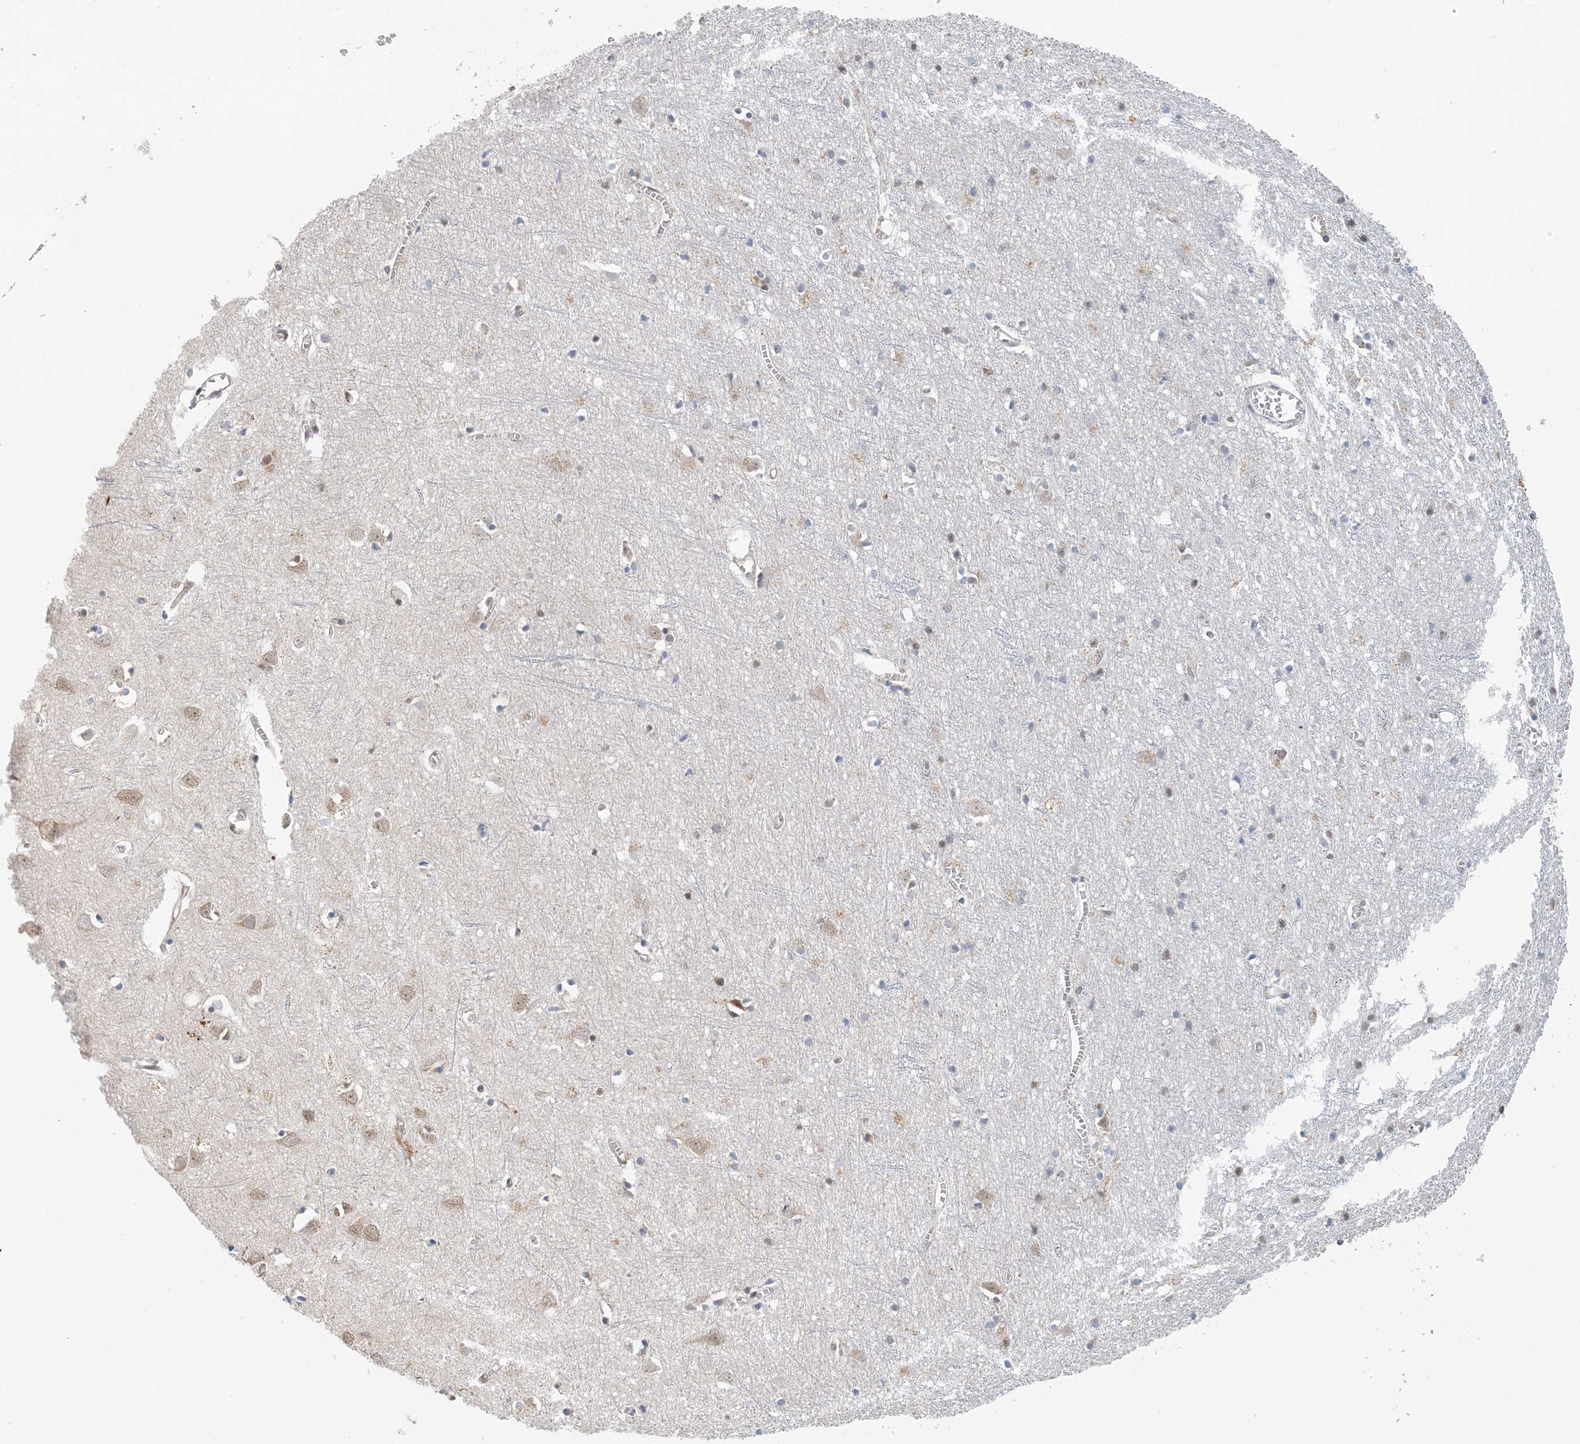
{"staining": {"intensity": "negative", "quantity": "none", "location": "none"}, "tissue": "cerebral cortex", "cell_type": "Endothelial cells", "image_type": "normal", "snomed": [{"axis": "morphology", "description": "Normal tissue, NOS"}, {"axis": "topography", "description": "Cerebral cortex"}], "caption": "High magnification brightfield microscopy of normal cerebral cortex stained with DAB (3,3'-diaminobenzidine) (brown) and counterstained with hematoxylin (blue): endothelial cells show no significant positivity. (DAB immunohistochemistry with hematoxylin counter stain).", "gene": "ZCCHC4", "patient": {"sex": "female", "age": 64}}